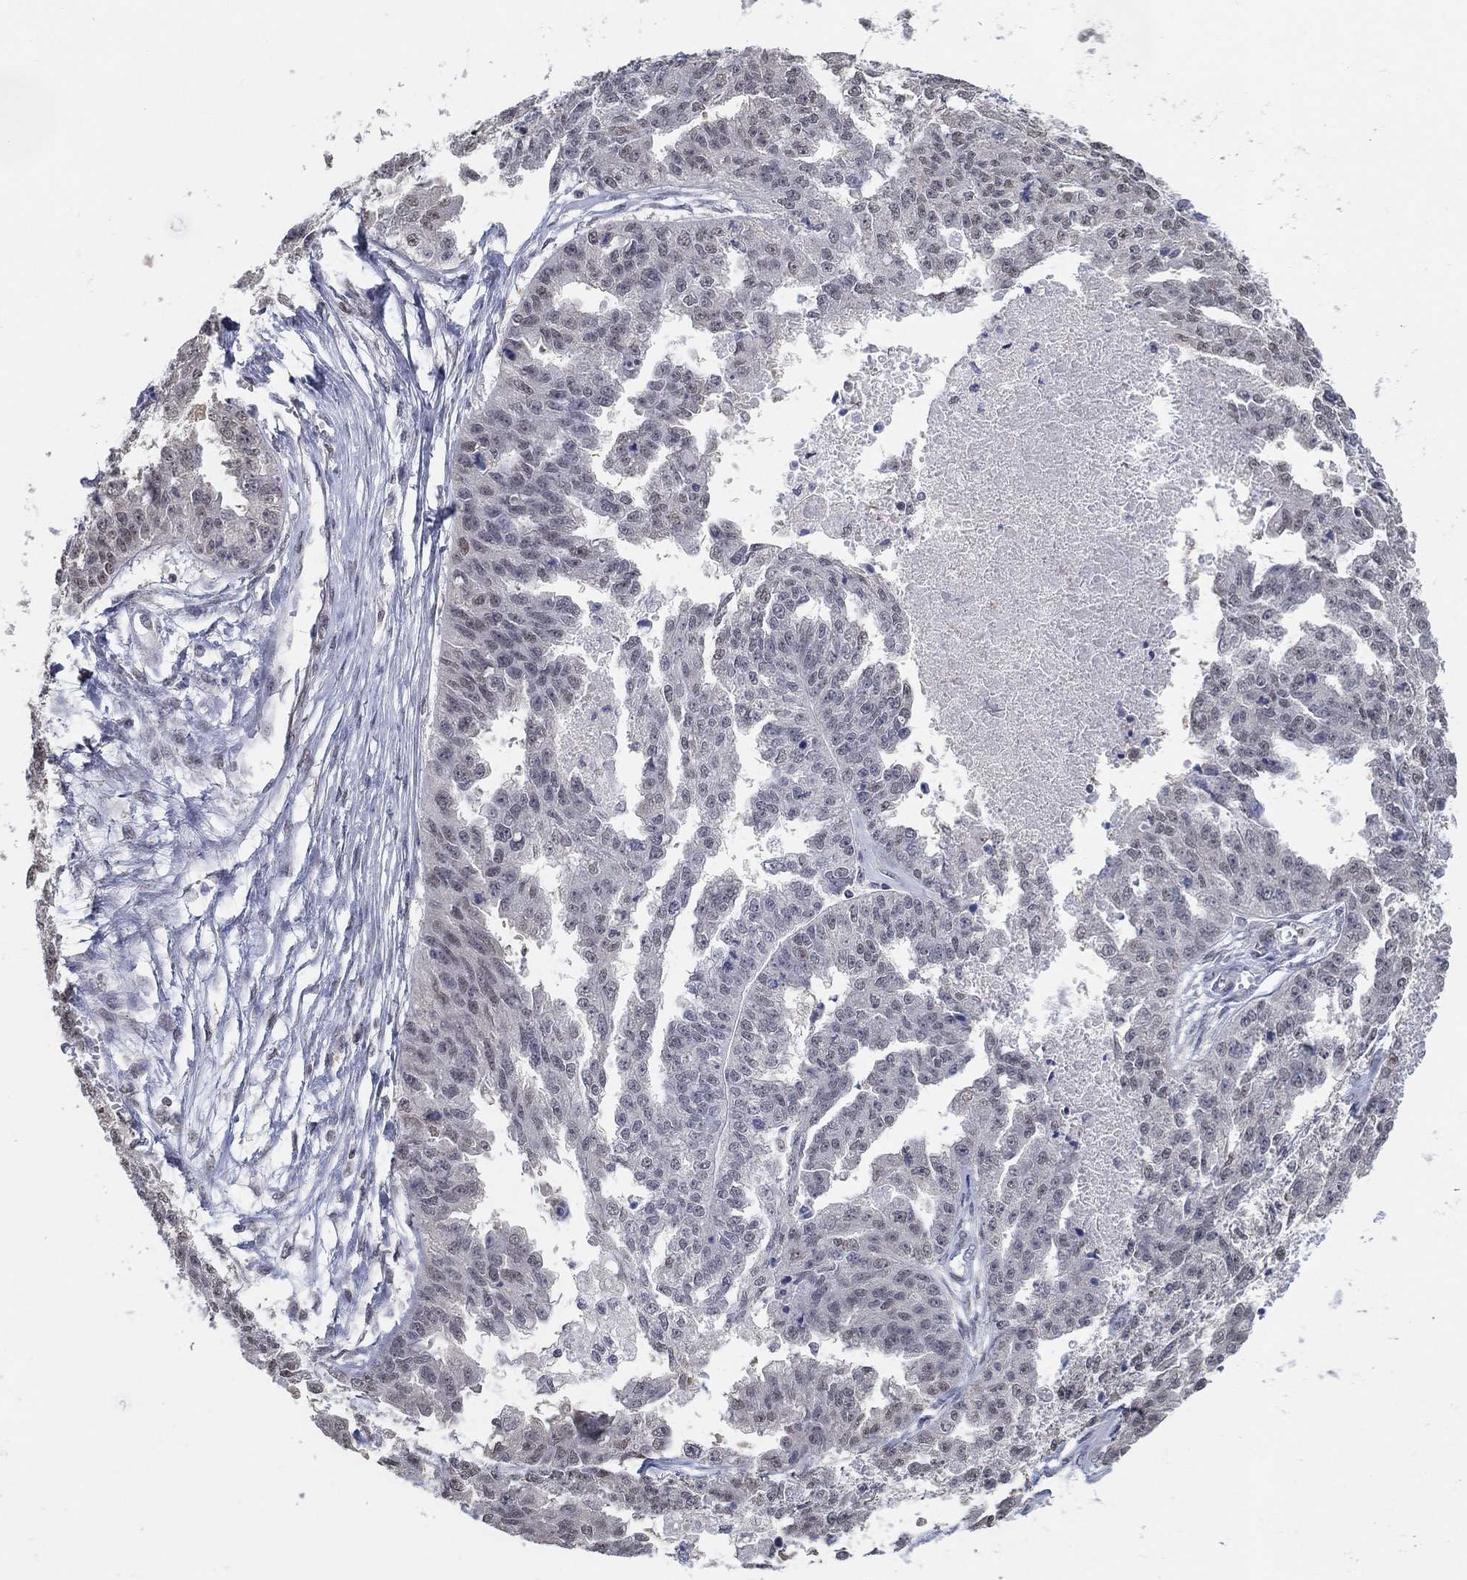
{"staining": {"intensity": "negative", "quantity": "none", "location": "none"}, "tissue": "ovarian cancer", "cell_type": "Tumor cells", "image_type": "cancer", "snomed": [{"axis": "morphology", "description": "Cystadenocarcinoma, serous, NOS"}, {"axis": "topography", "description": "Ovary"}], "caption": "Immunohistochemical staining of ovarian serous cystadenocarcinoma demonstrates no significant staining in tumor cells.", "gene": "CENPE", "patient": {"sex": "female", "age": 58}}